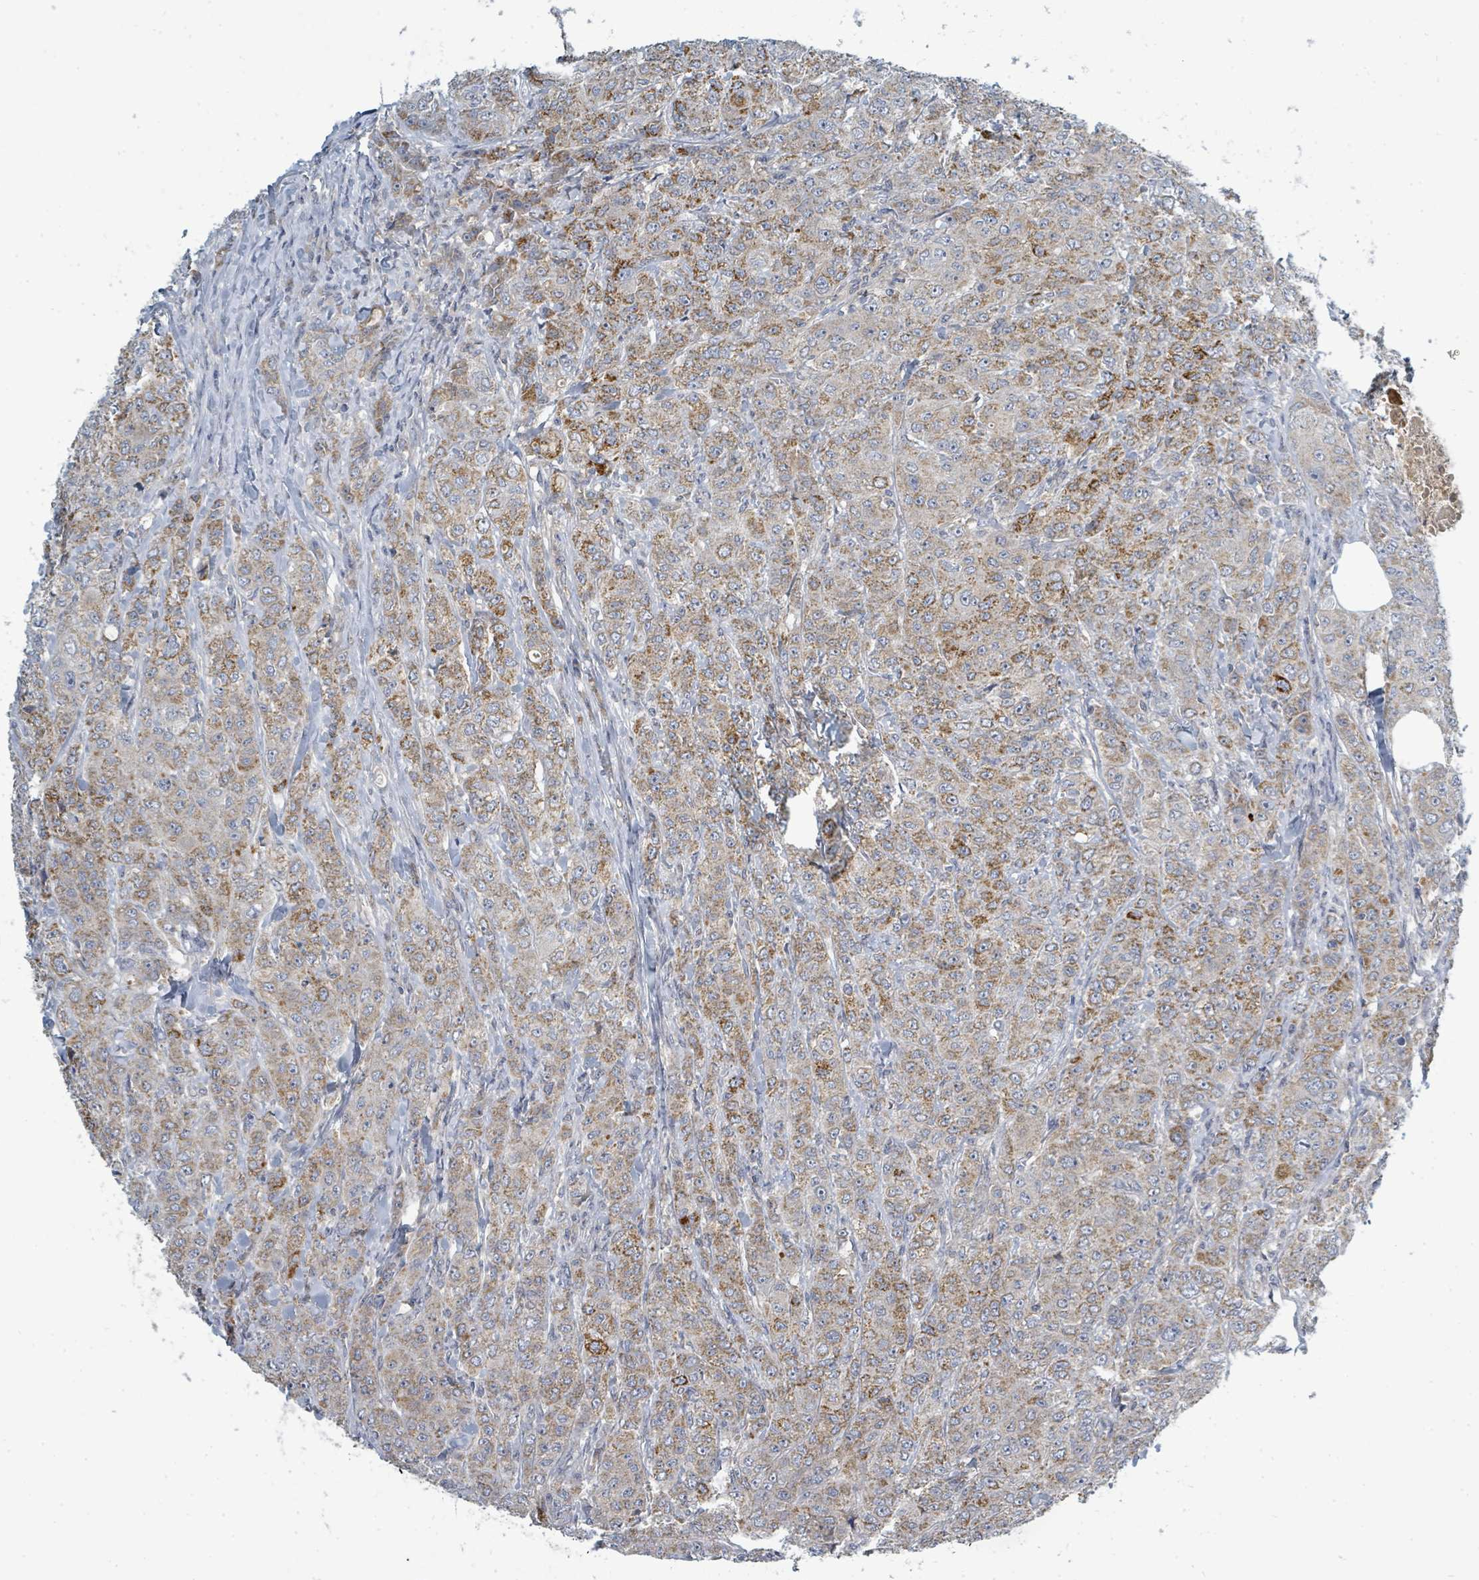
{"staining": {"intensity": "moderate", "quantity": "25%-75%", "location": "cytoplasmic/membranous"}, "tissue": "breast cancer", "cell_type": "Tumor cells", "image_type": "cancer", "snomed": [{"axis": "morphology", "description": "Duct carcinoma"}, {"axis": "topography", "description": "Breast"}], "caption": "Protein expression analysis of human infiltrating ductal carcinoma (breast) reveals moderate cytoplasmic/membranous staining in about 25%-75% of tumor cells.", "gene": "SLC25A23", "patient": {"sex": "female", "age": 43}}